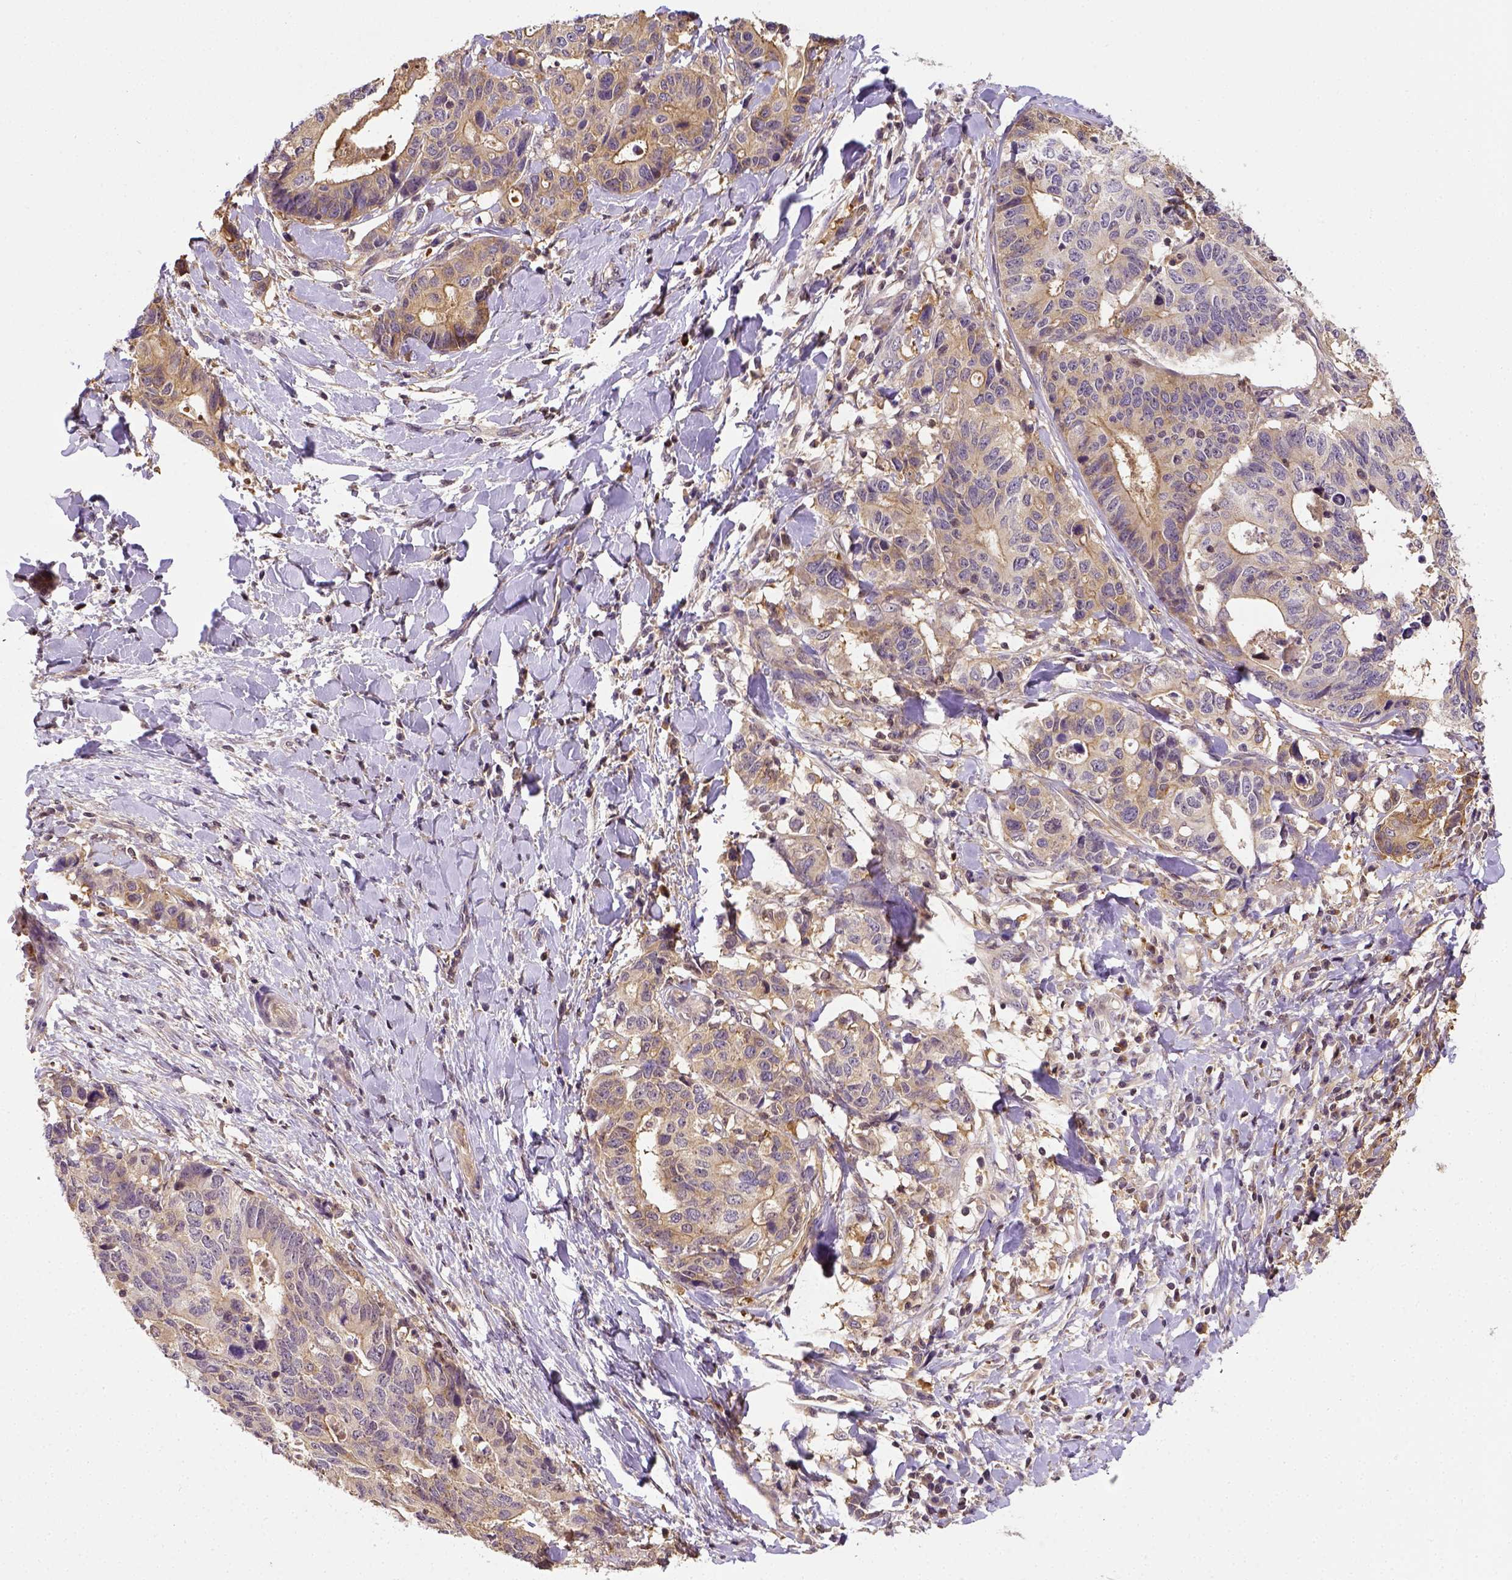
{"staining": {"intensity": "weak", "quantity": ">75%", "location": "cytoplasmic/membranous"}, "tissue": "stomach cancer", "cell_type": "Tumor cells", "image_type": "cancer", "snomed": [{"axis": "morphology", "description": "Adenocarcinoma, NOS"}, {"axis": "topography", "description": "Stomach, upper"}], "caption": "Immunohistochemical staining of human stomach adenocarcinoma demonstrates low levels of weak cytoplasmic/membranous expression in approximately >75% of tumor cells.", "gene": "MATK", "patient": {"sex": "female", "age": 67}}